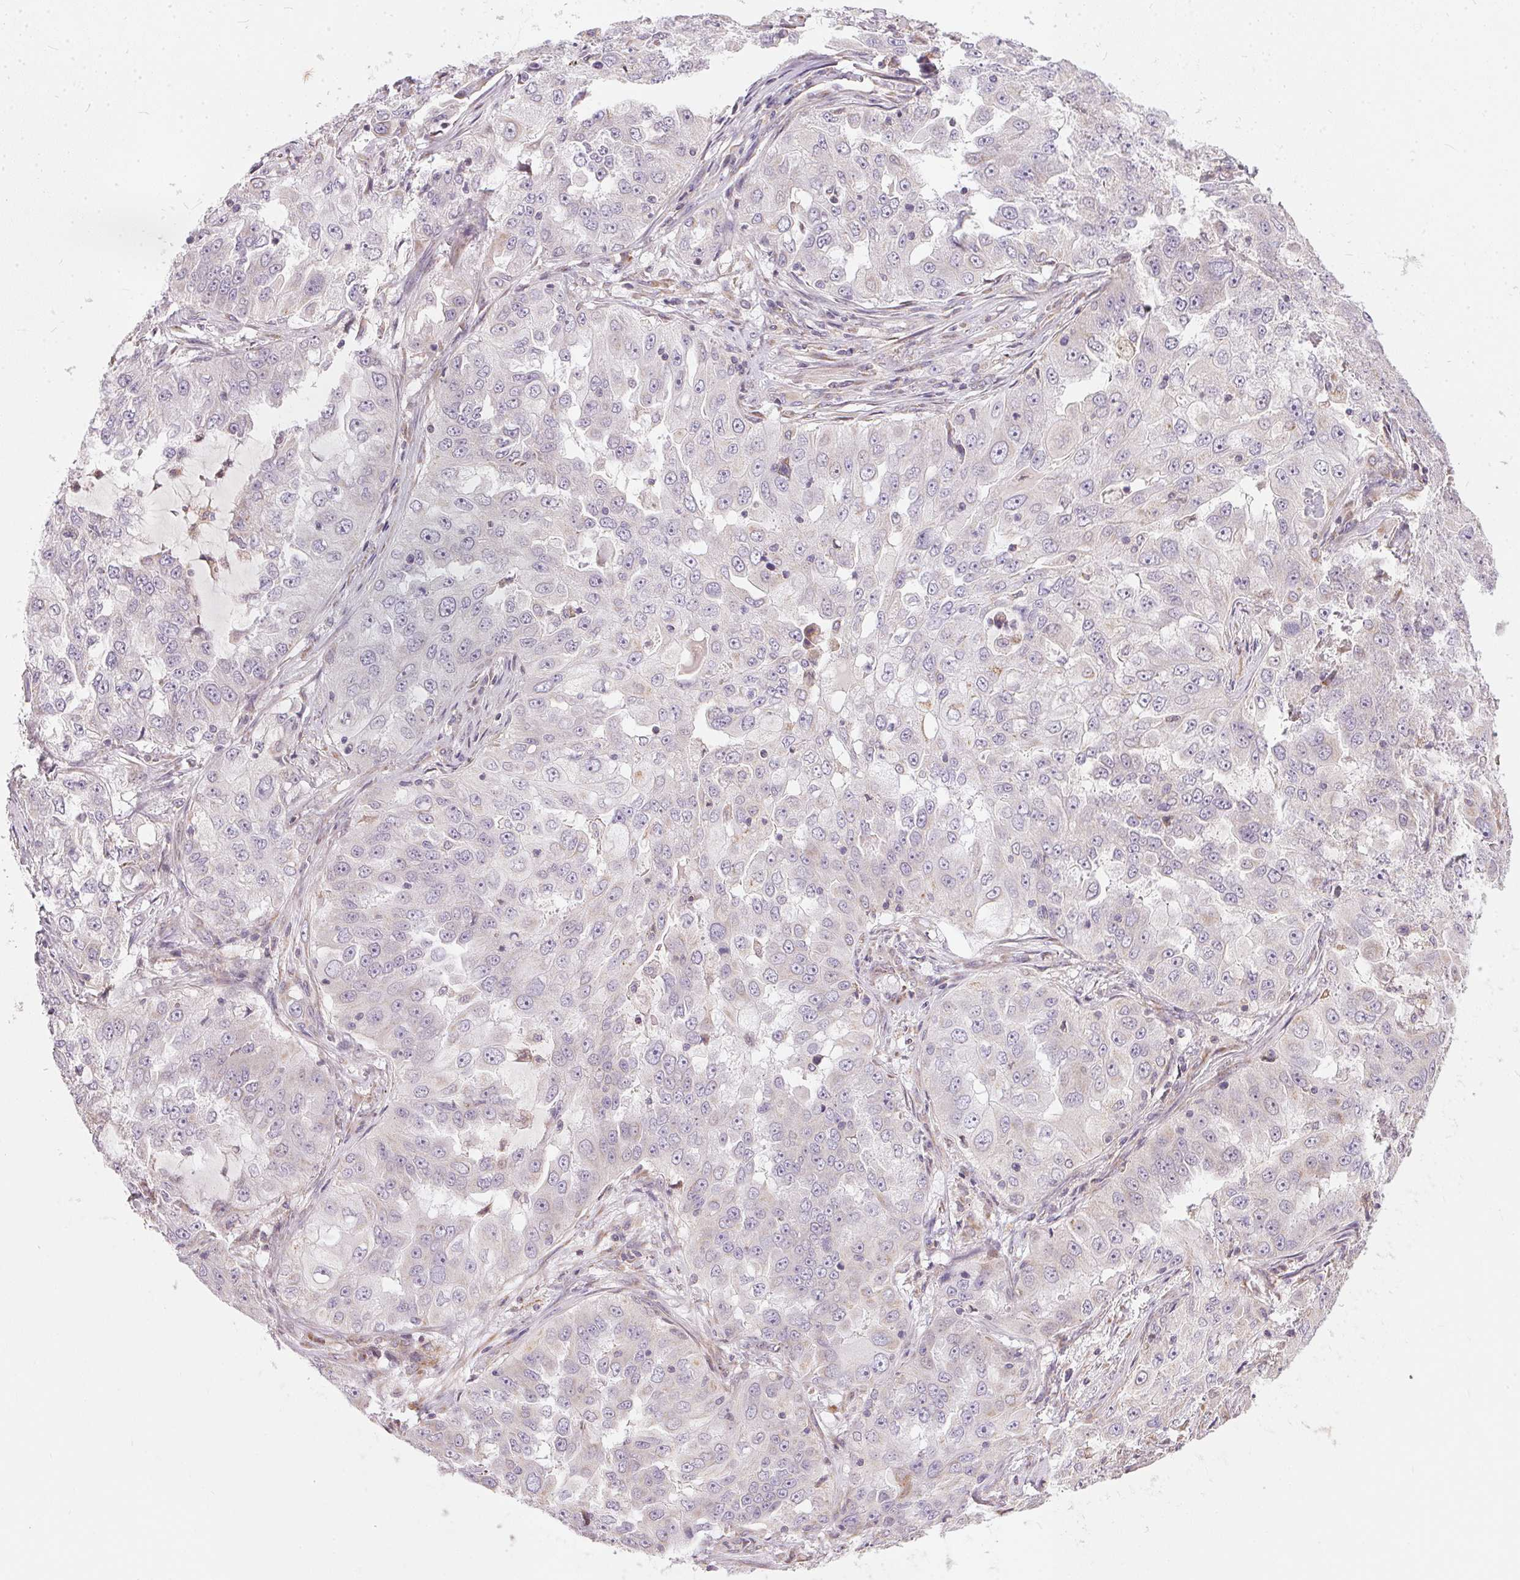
{"staining": {"intensity": "negative", "quantity": "none", "location": "none"}, "tissue": "lung cancer", "cell_type": "Tumor cells", "image_type": "cancer", "snomed": [{"axis": "morphology", "description": "Adenocarcinoma, NOS"}, {"axis": "topography", "description": "Lung"}], "caption": "Immunohistochemistry (IHC) photomicrograph of adenocarcinoma (lung) stained for a protein (brown), which displays no staining in tumor cells.", "gene": "VWA5B2", "patient": {"sex": "female", "age": 61}}